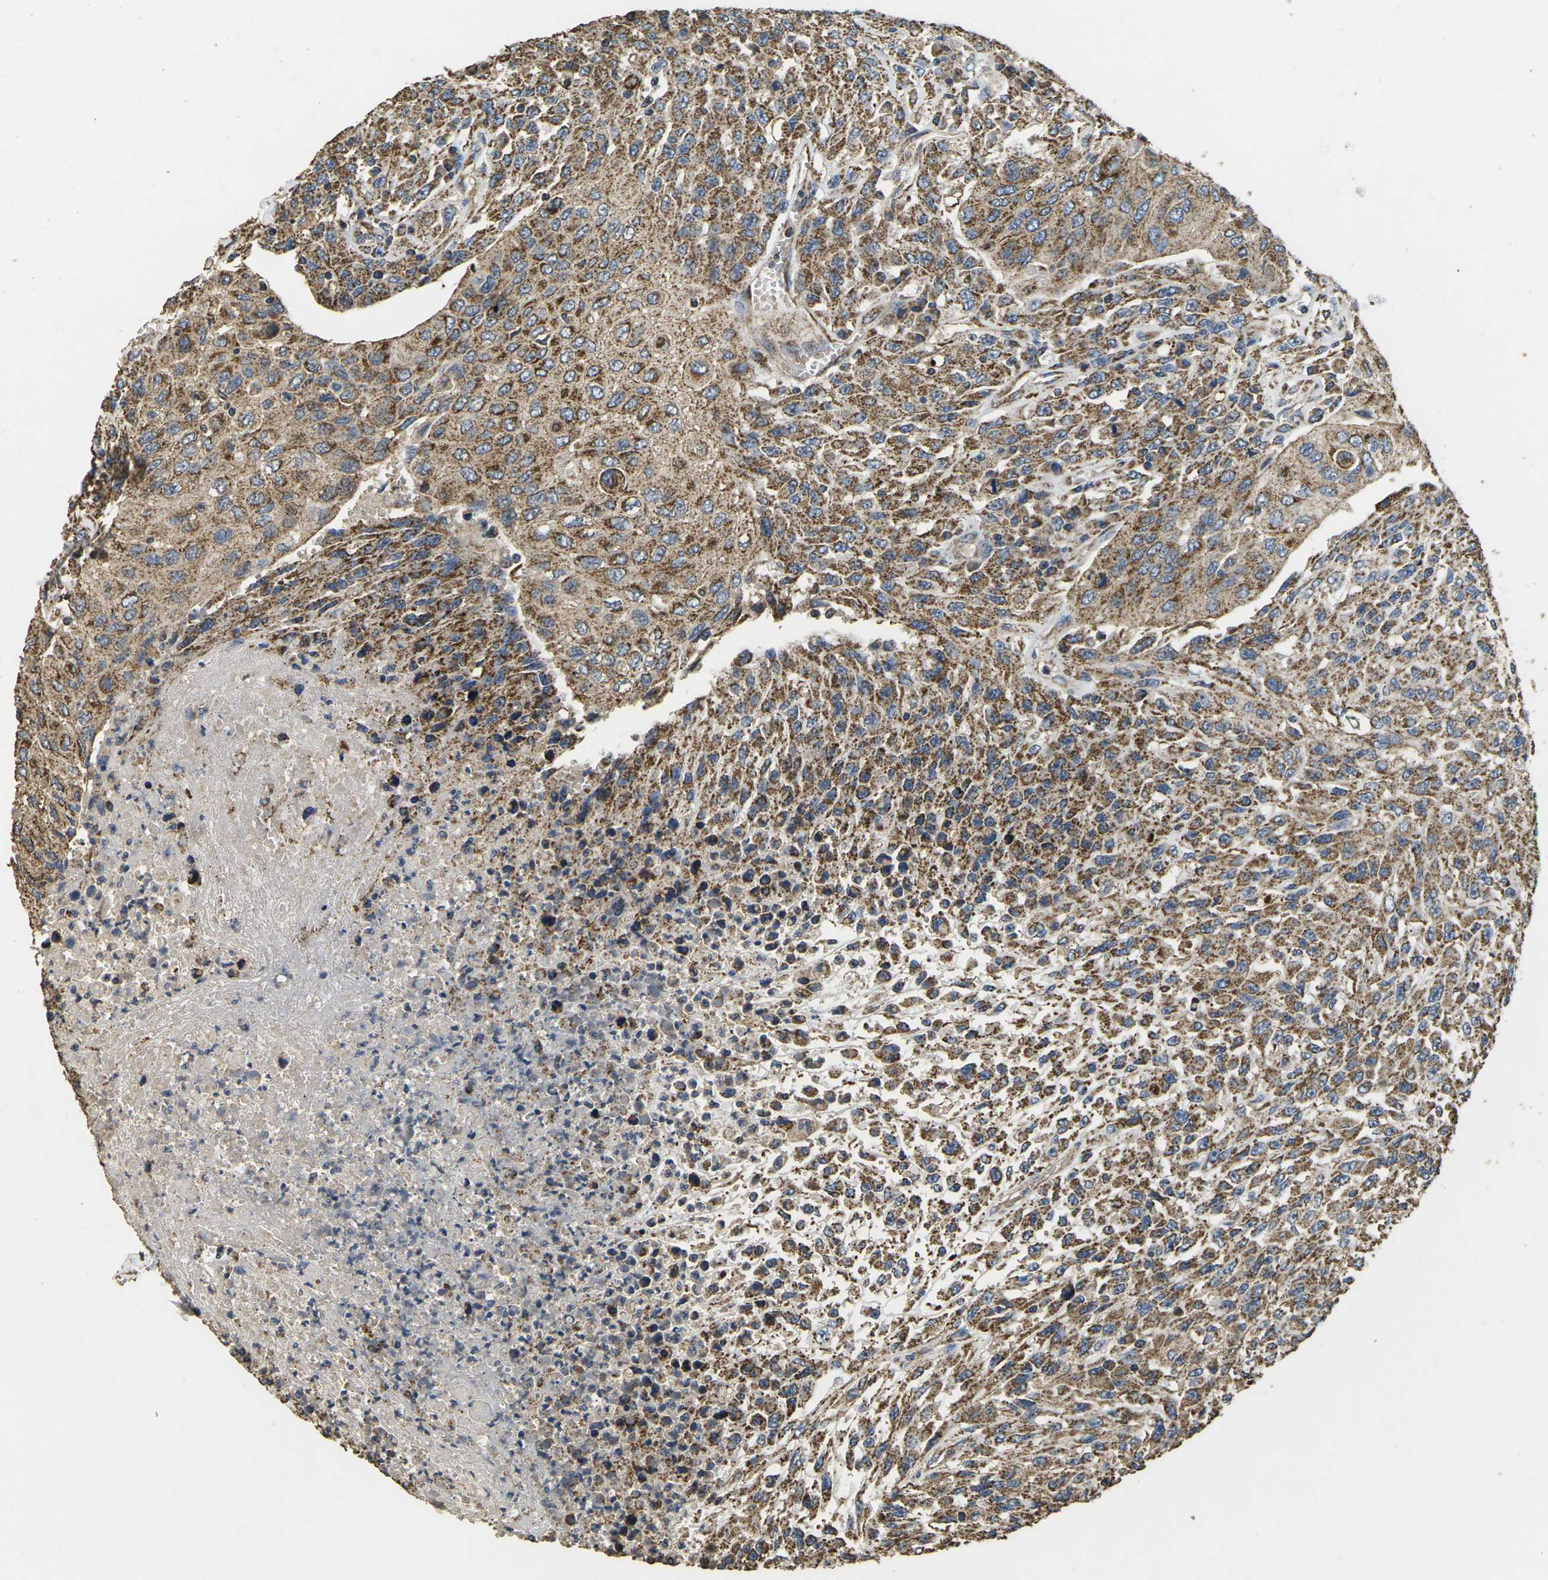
{"staining": {"intensity": "moderate", "quantity": ">75%", "location": "cytoplasmic/membranous"}, "tissue": "urothelial cancer", "cell_type": "Tumor cells", "image_type": "cancer", "snomed": [{"axis": "morphology", "description": "Urothelial carcinoma, High grade"}, {"axis": "topography", "description": "Urinary bladder"}], "caption": "Protein expression analysis of human high-grade urothelial carcinoma reveals moderate cytoplasmic/membranous staining in approximately >75% of tumor cells. The protein of interest is shown in brown color, while the nuclei are stained blue.", "gene": "MAPK11", "patient": {"sex": "male", "age": 66}}